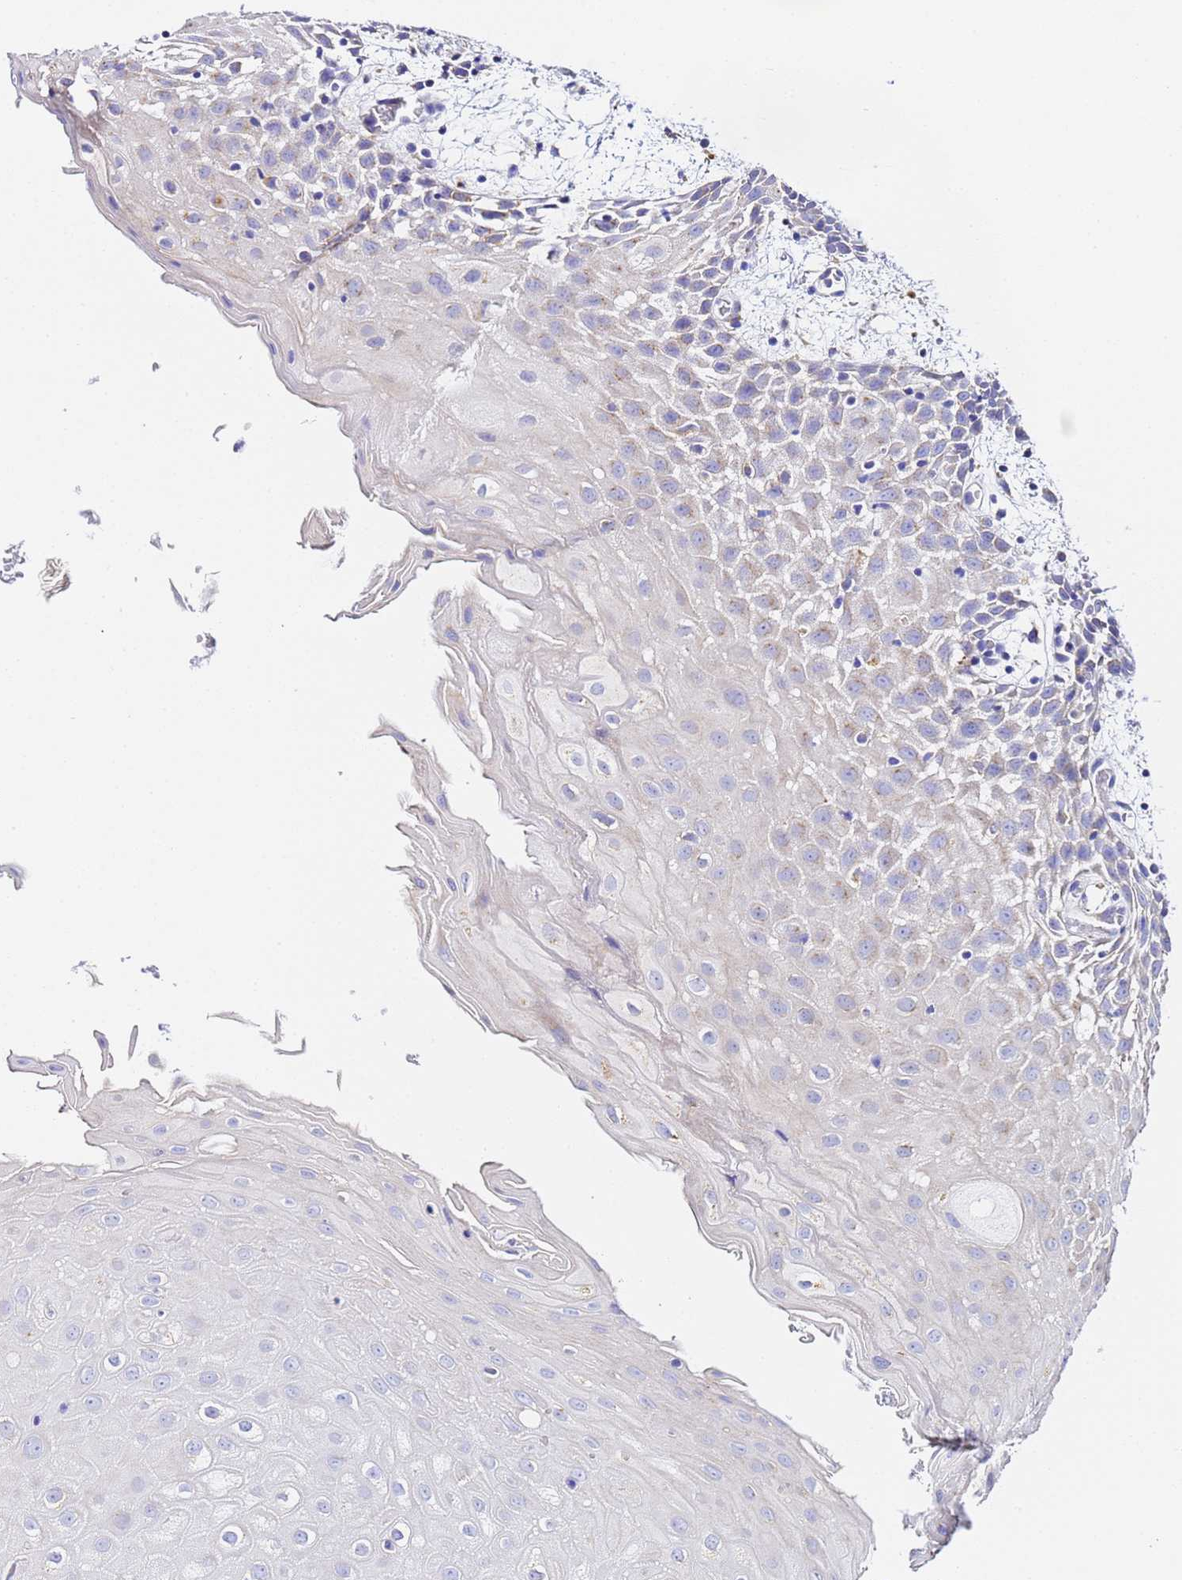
{"staining": {"intensity": "negative", "quantity": "none", "location": "none"}, "tissue": "oral mucosa", "cell_type": "Squamous epithelial cells", "image_type": "normal", "snomed": [{"axis": "morphology", "description": "Normal tissue, NOS"}, {"axis": "topography", "description": "Skeletal muscle"}, {"axis": "topography", "description": "Oral tissue"}, {"axis": "topography", "description": "Salivary gland"}, {"axis": "topography", "description": "Peripheral nerve tissue"}], "caption": "High power microscopy photomicrograph of an immunohistochemistry micrograph of benign oral mucosa, revealing no significant expression in squamous epithelial cells. (DAB IHC with hematoxylin counter stain).", "gene": "VTI1B", "patient": {"sex": "male", "age": 54}}